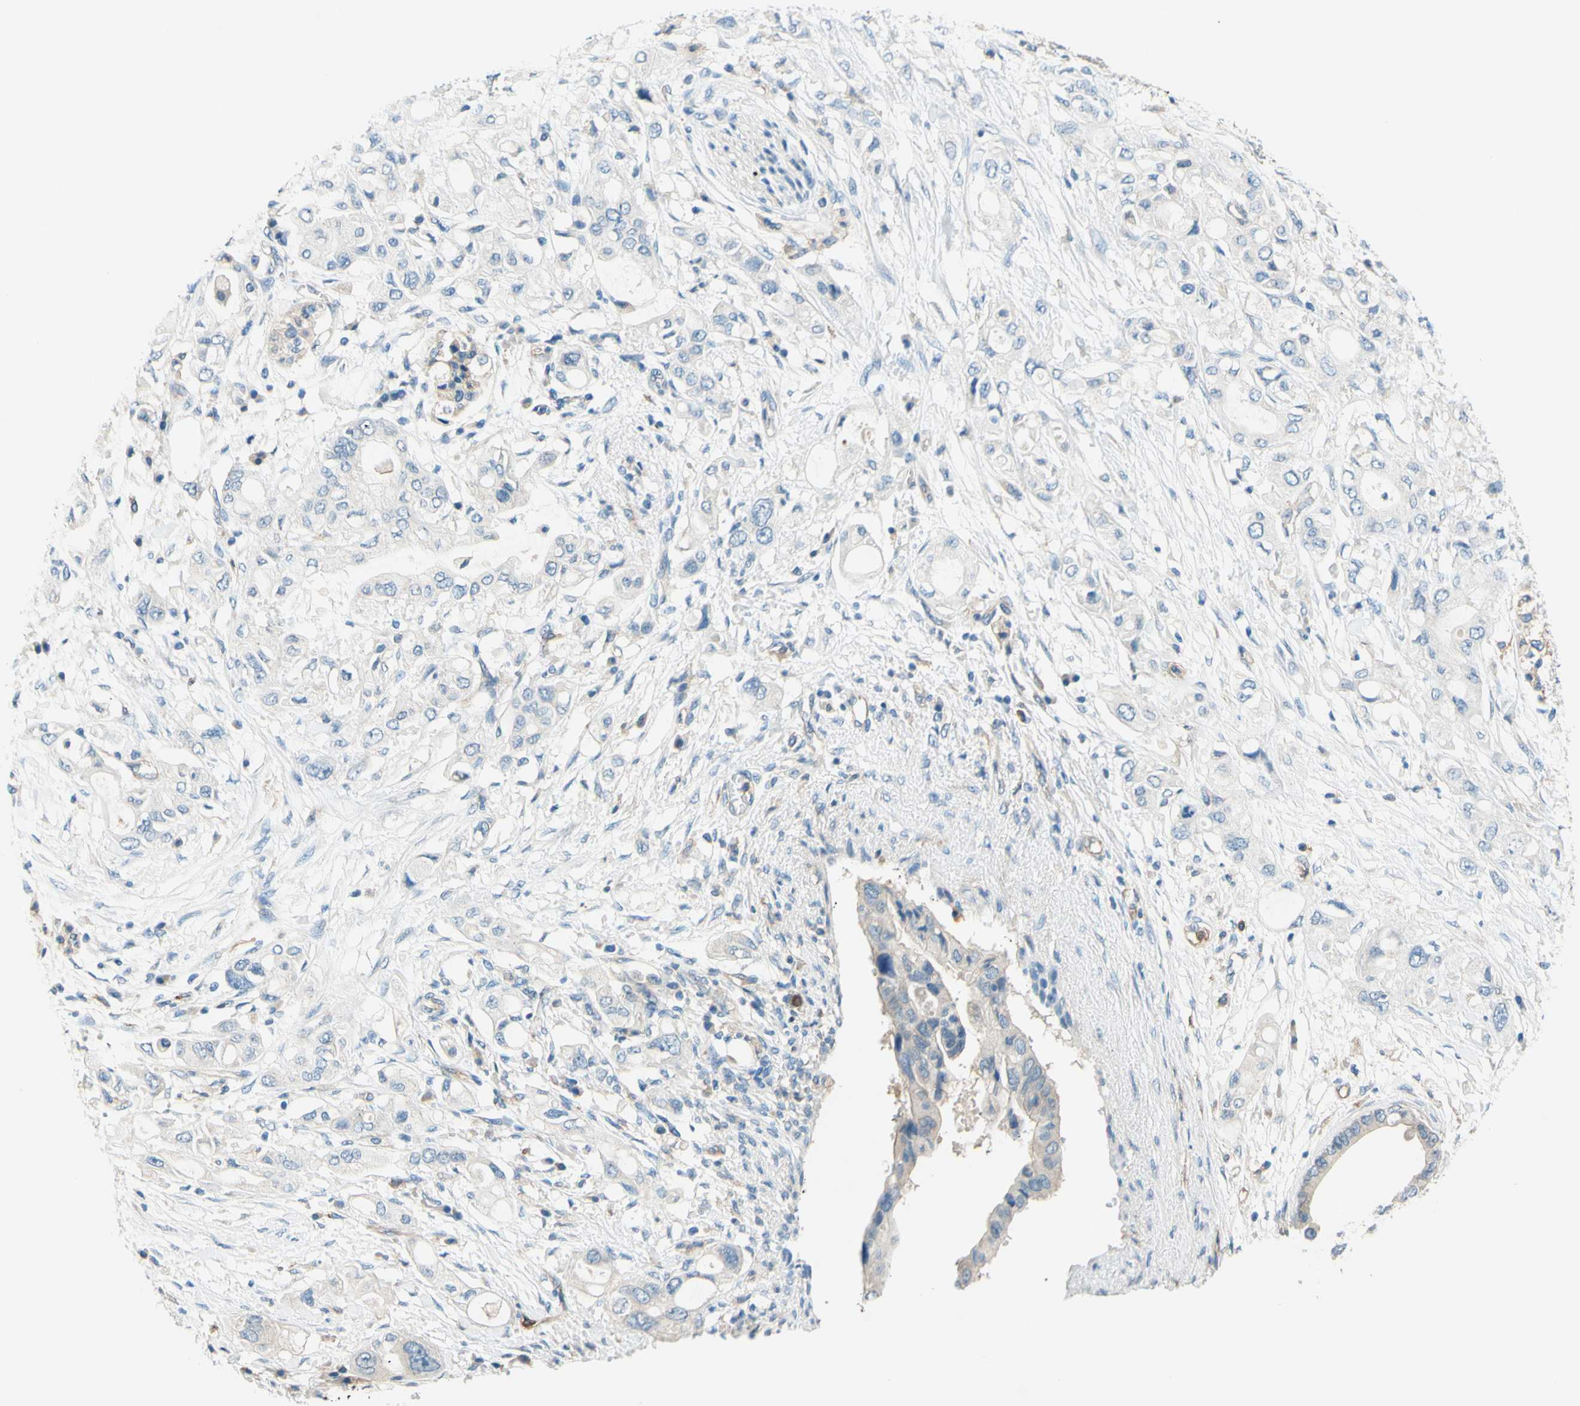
{"staining": {"intensity": "weak", "quantity": "<25%", "location": "cytoplasmic/membranous"}, "tissue": "pancreatic cancer", "cell_type": "Tumor cells", "image_type": "cancer", "snomed": [{"axis": "morphology", "description": "Adenocarcinoma, NOS"}, {"axis": "topography", "description": "Pancreas"}], "caption": "Immunohistochemistry (IHC) of human pancreatic adenocarcinoma shows no expression in tumor cells.", "gene": "SIGLEC9", "patient": {"sex": "female", "age": 56}}